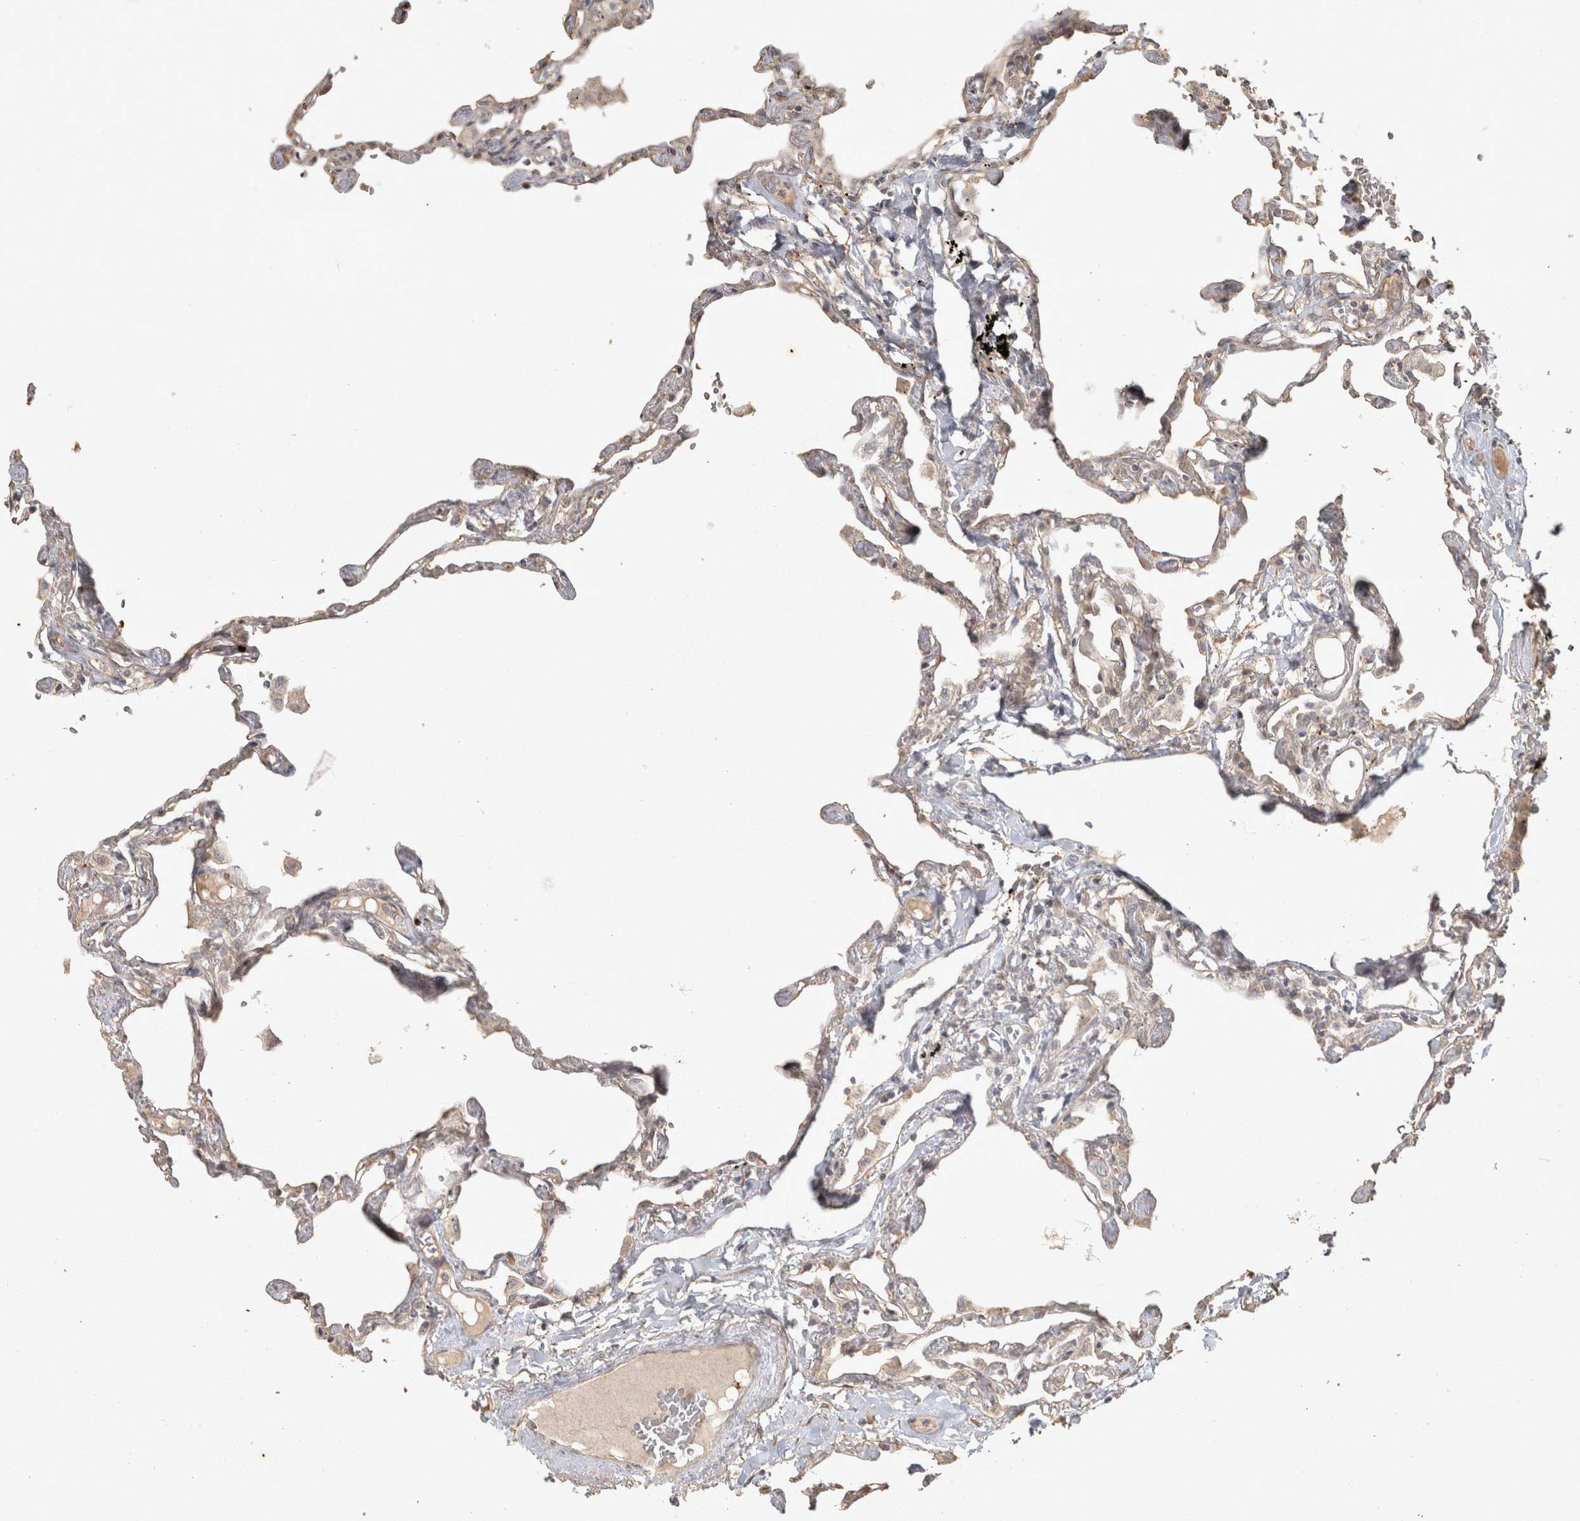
{"staining": {"intensity": "weak", "quantity": "25%-75%", "location": "cytoplasmic/membranous"}, "tissue": "lung", "cell_type": "Alveolar cells", "image_type": "normal", "snomed": [{"axis": "morphology", "description": "Normal tissue, NOS"}, {"axis": "topography", "description": "Lung"}], "caption": "Lung stained with a brown dye displays weak cytoplasmic/membranous positive positivity in about 25%-75% of alveolar cells.", "gene": "OSTN", "patient": {"sex": "female", "age": 67}}